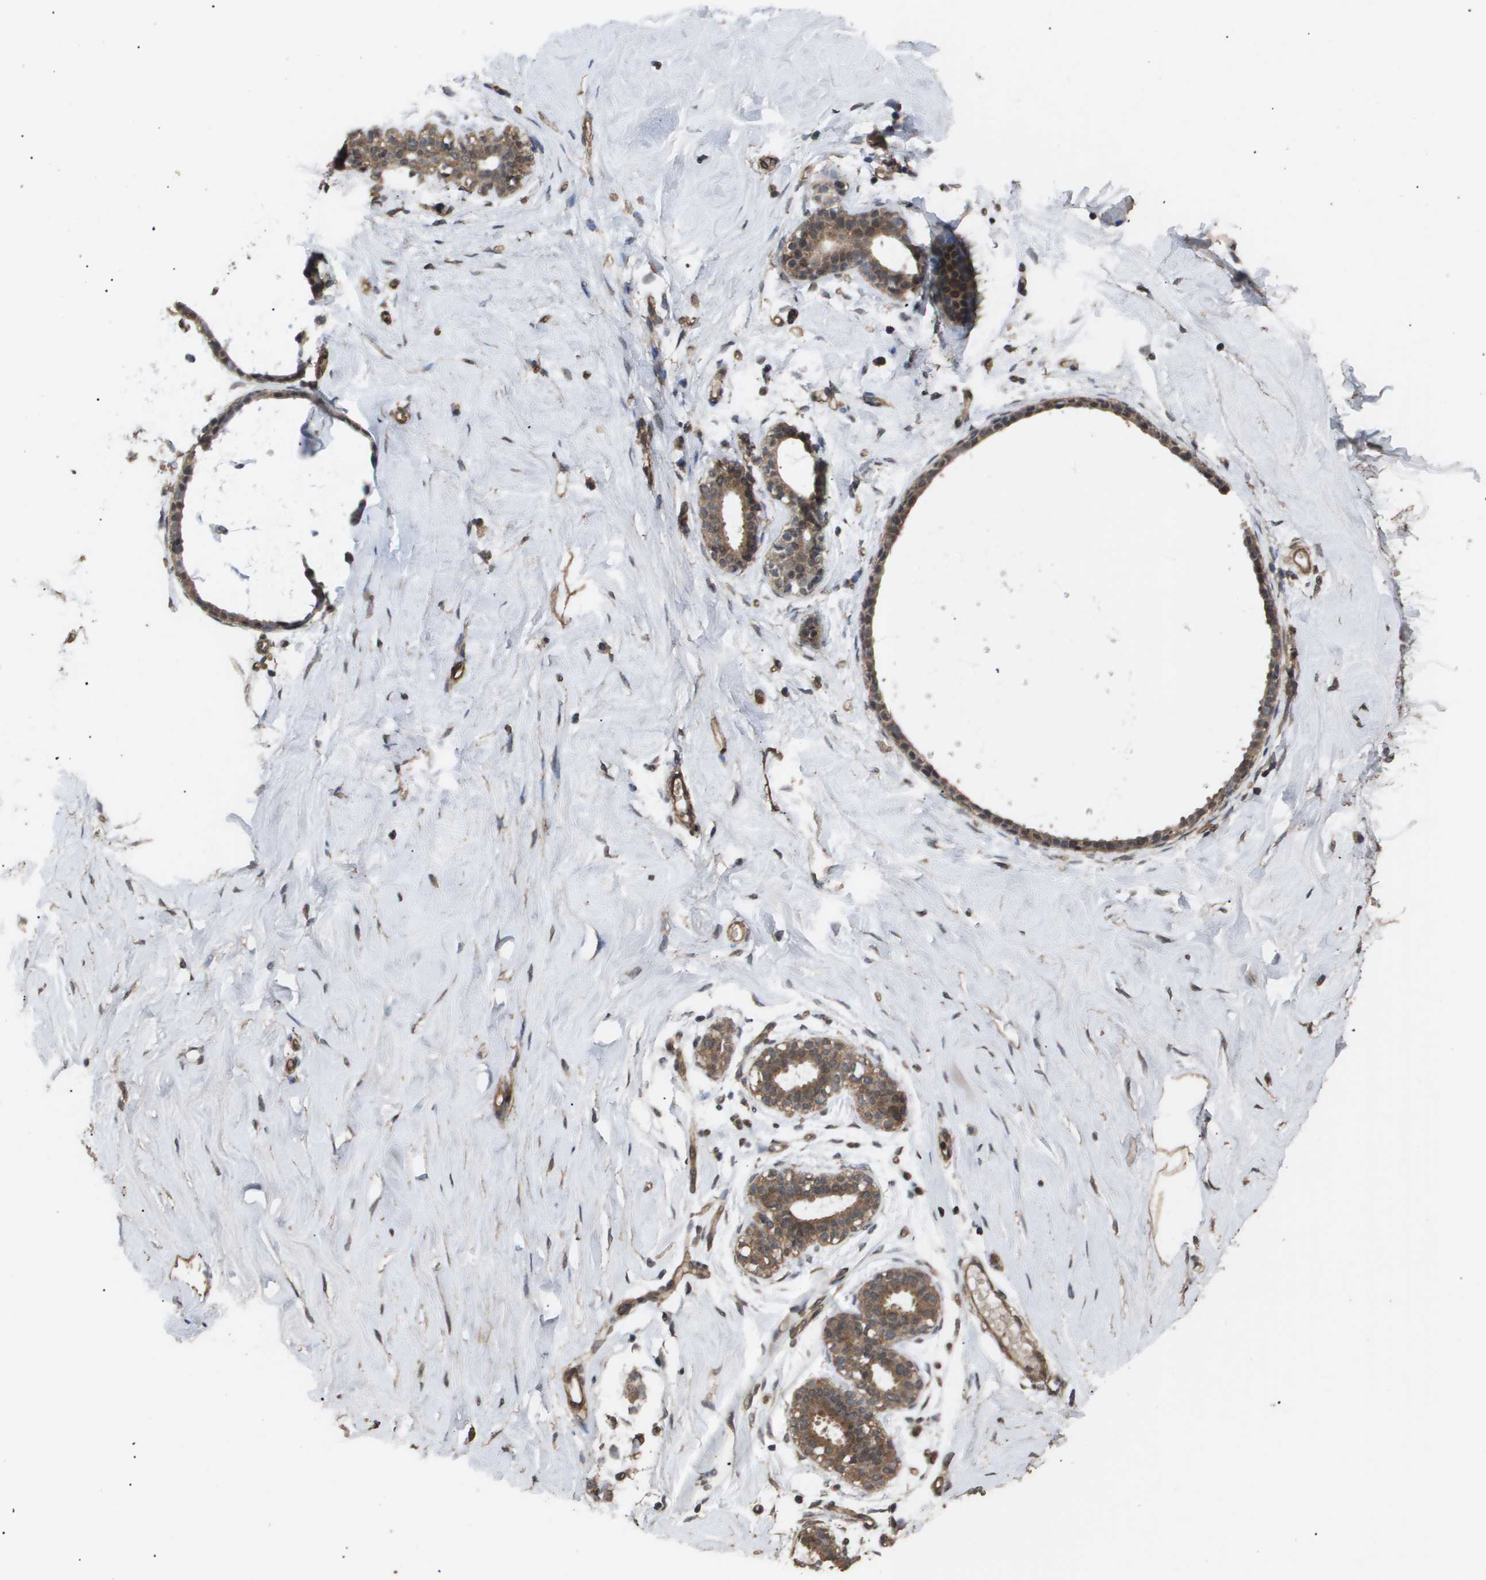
{"staining": {"intensity": "moderate", "quantity": ">75%", "location": "cytoplasmic/membranous"}, "tissue": "breast", "cell_type": "Adipocytes", "image_type": "normal", "snomed": [{"axis": "morphology", "description": "Normal tissue, NOS"}, {"axis": "topography", "description": "Breast"}], "caption": "High-magnification brightfield microscopy of benign breast stained with DAB (brown) and counterstained with hematoxylin (blue). adipocytes exhibit moderate cytoplasmic/membranous expression is appreciated in approximately>75% of cells.", "gene": "CUL5", "patient": {"sex": "female", "age": 23}}